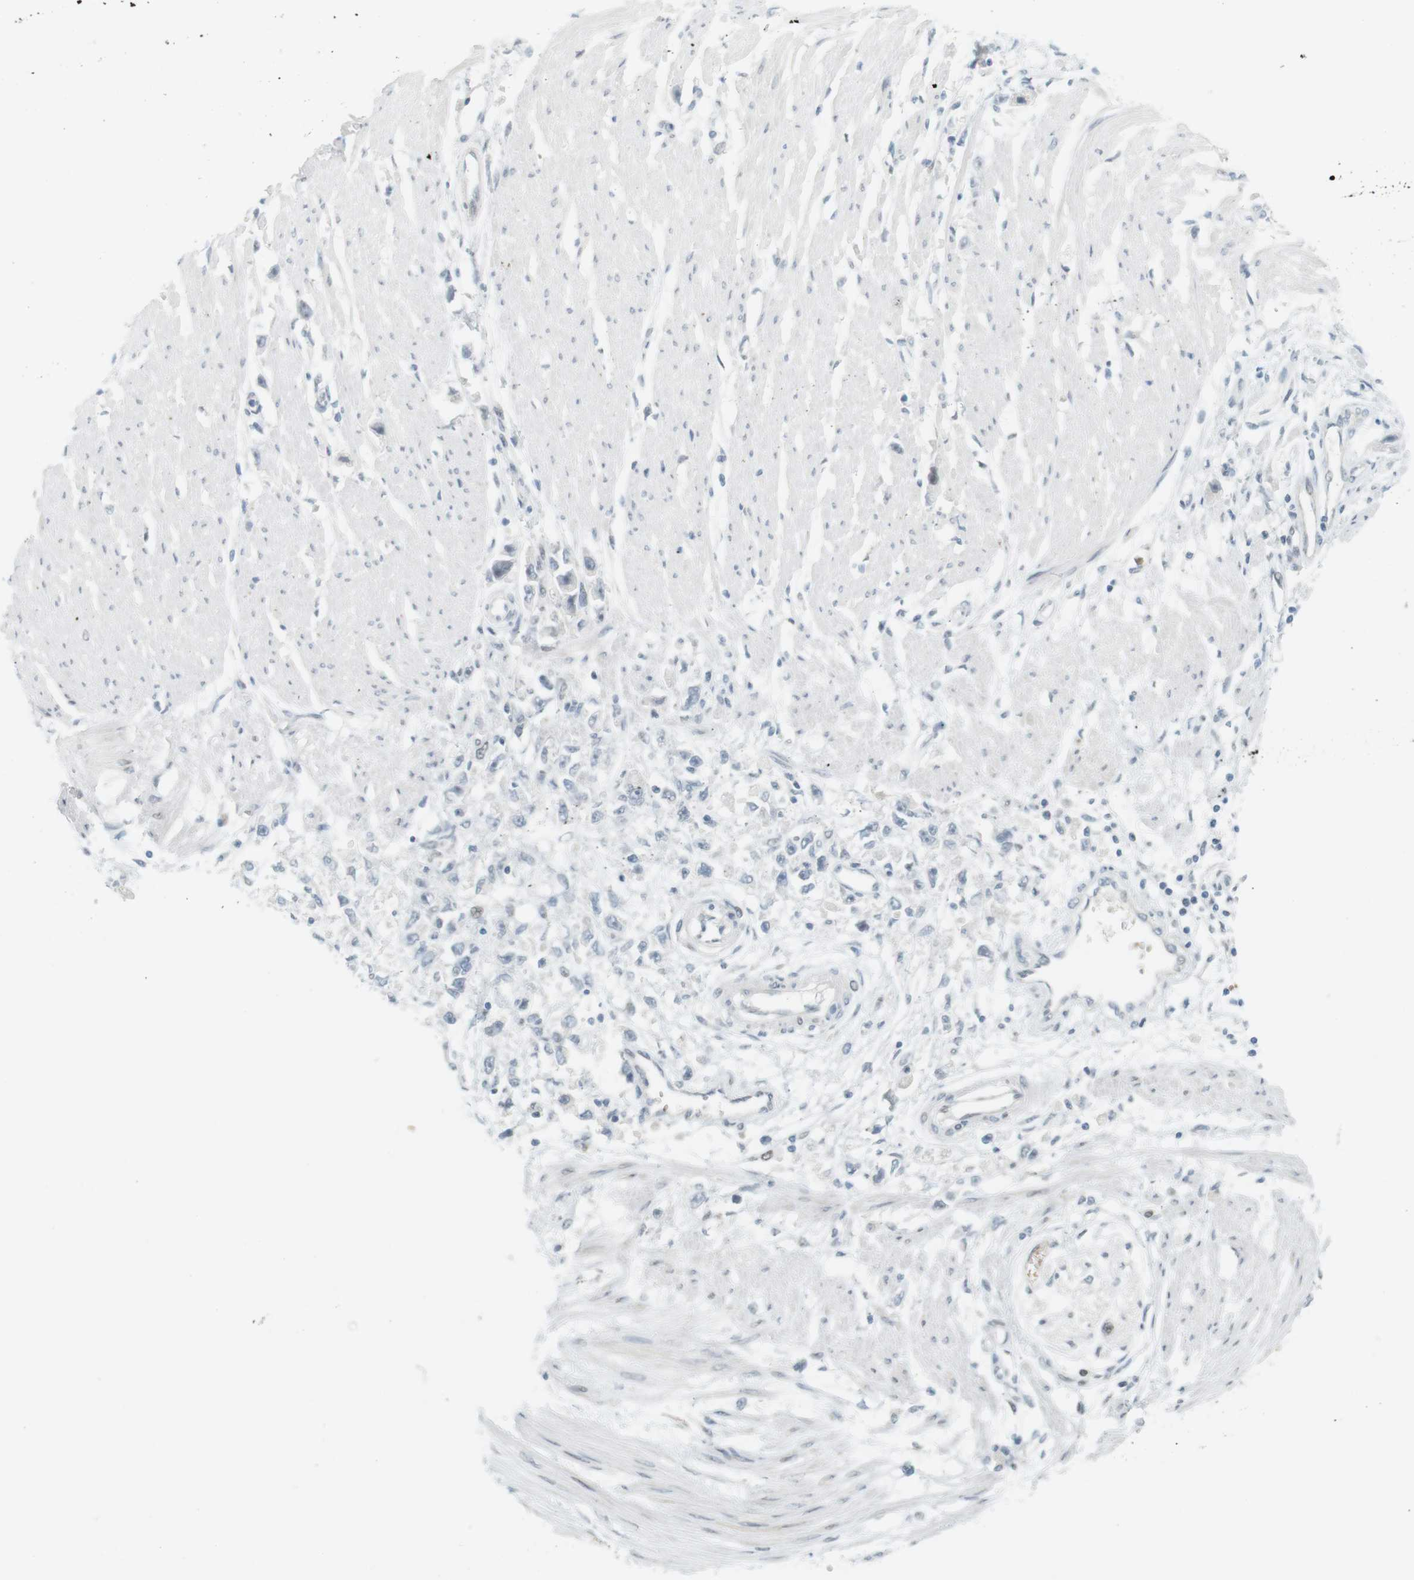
{"staining": {"intensity": "negative", "quantity": "none", "location": "none"}, "tissue": "stomach cancer", "cell_type": "Tumor cells", "image_type": "cancer", "snomed": [{"axis": "morphology", "description": "Adenocarcinoma, NOS"}, {"axis": "topography", "description": "Stomach"}], "caption": "This is a photomicrograph of immunohistochemistry (IHC) staining of stomach cancer, which shows no staining in tumor cells.", "gene": "DMC1", "patient": {"sex": "female", "age": 59}}